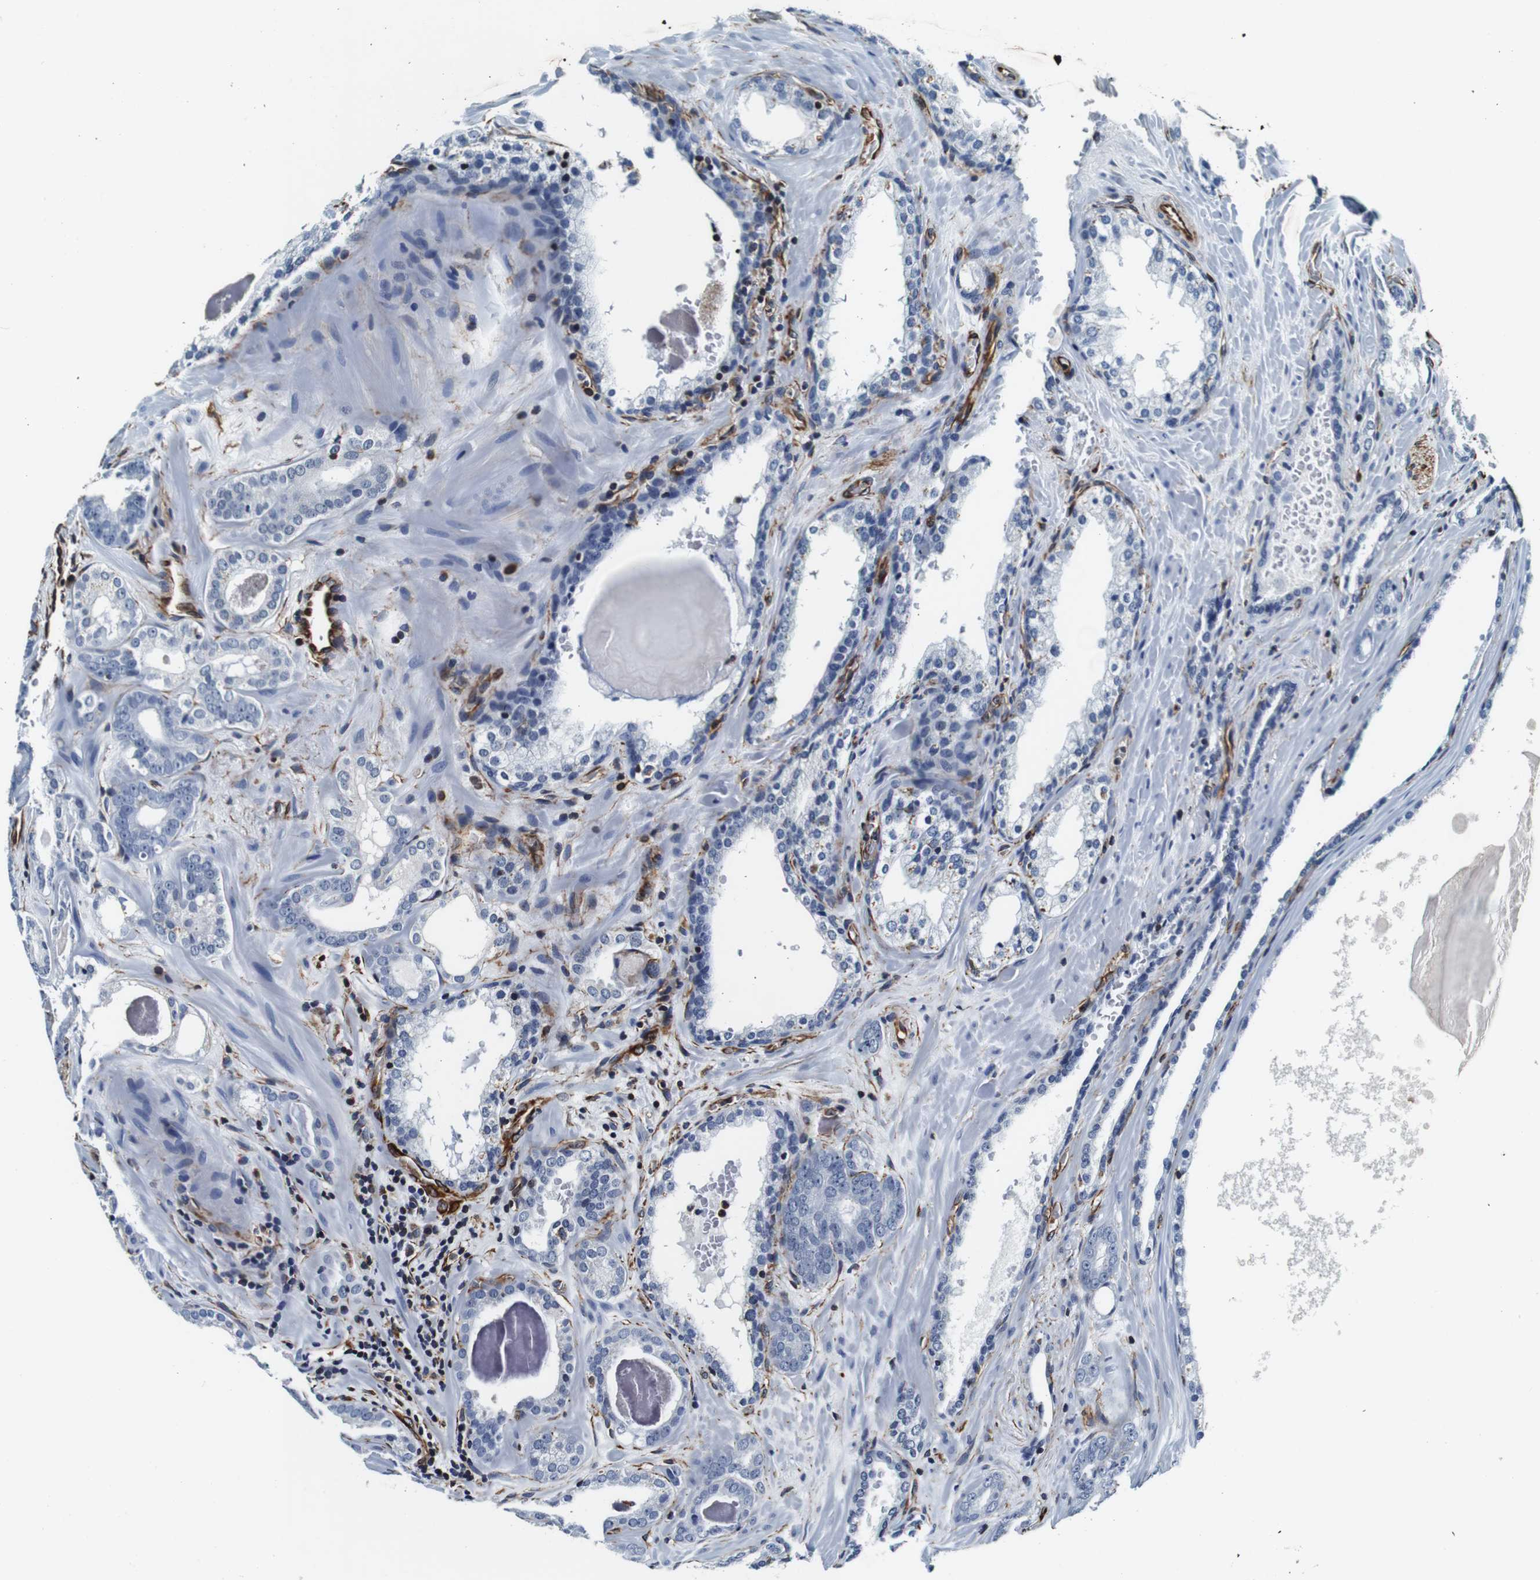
{"staining": {"intensity": "negative", "quantity": "none", "location": "none"}, "tissue": "prostate cancer", "cell_type": "Tumor cells", "image_type": "cancer", "snomed": [{"axis": "morphology", "description": "Adenocarcinoma, High grade"}, {"axis": "topography", "description": "Prostate"}], "caption": "An immunohistochemistry image of adenocarcinoma (high-grade) (prostate) is shown. There is no staining in tumor cells of adenocarcinoma (high-grade) (prostate).", "gene": "GJE1", "patient": {"sex": "male", "age": 60}}